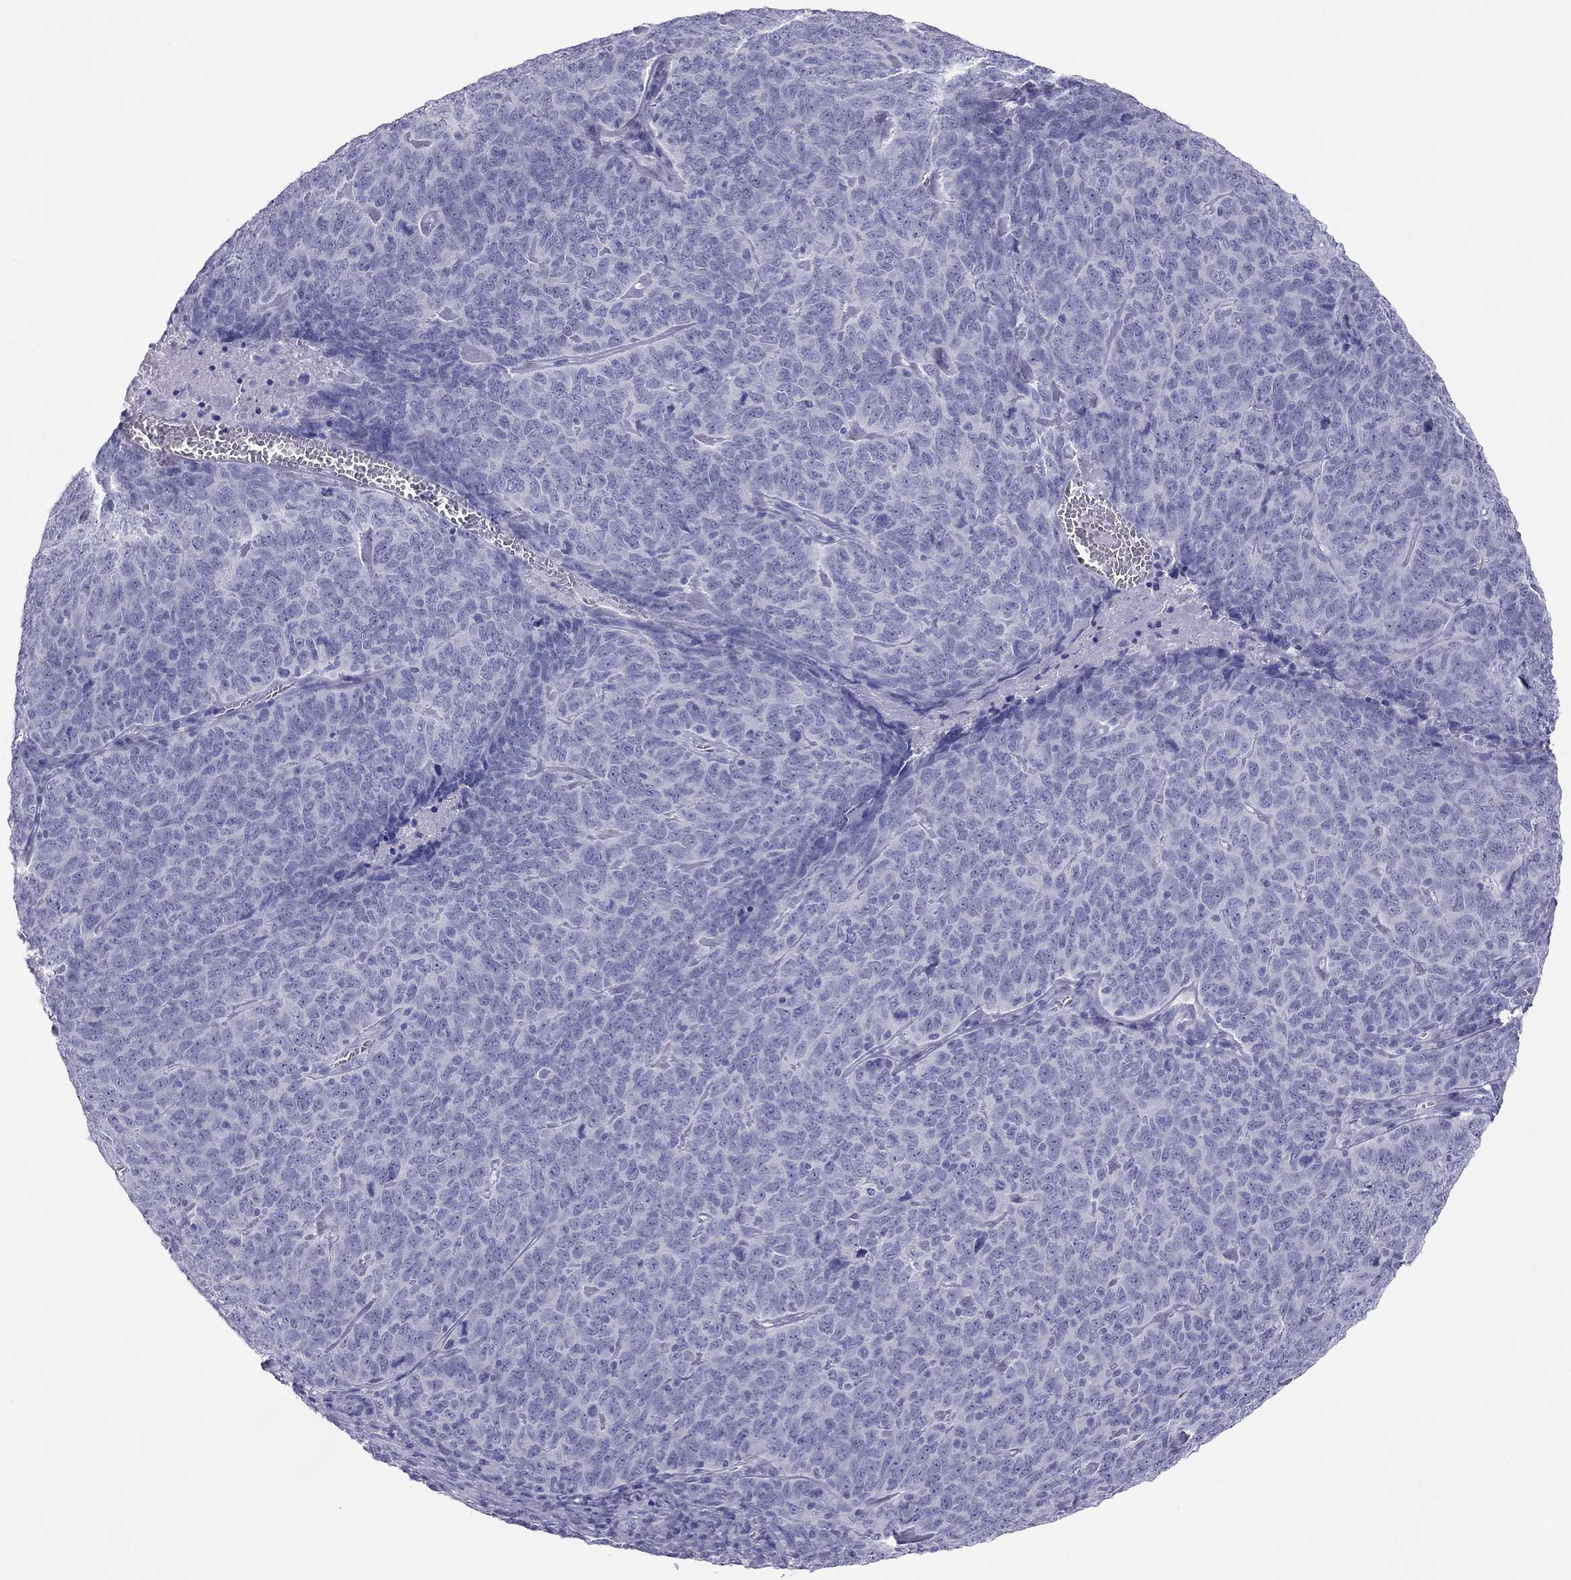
{"staining": {"intensity": "negative", "quantity": "none", "location": "none"}, "tissue": "skin cancer", "cell_type": "Tumor cells", "image_type": "cancer", "snomed": [{"axis": "morphology", "description": "Squamous cell carcinoma, NOS"}, {"axis": "topography", "description": "Skin"}, {"axis": "topography", "description": "Anal"}], "caption": "Immunohistochemistry micrograph of neoplastic tissue: squamous cell carcinoma (skin) stained with DAB shows no significant protein expression in tumor cells.", "gene": "PSMB11", "patient": {"sex": "female", "age": 51}}